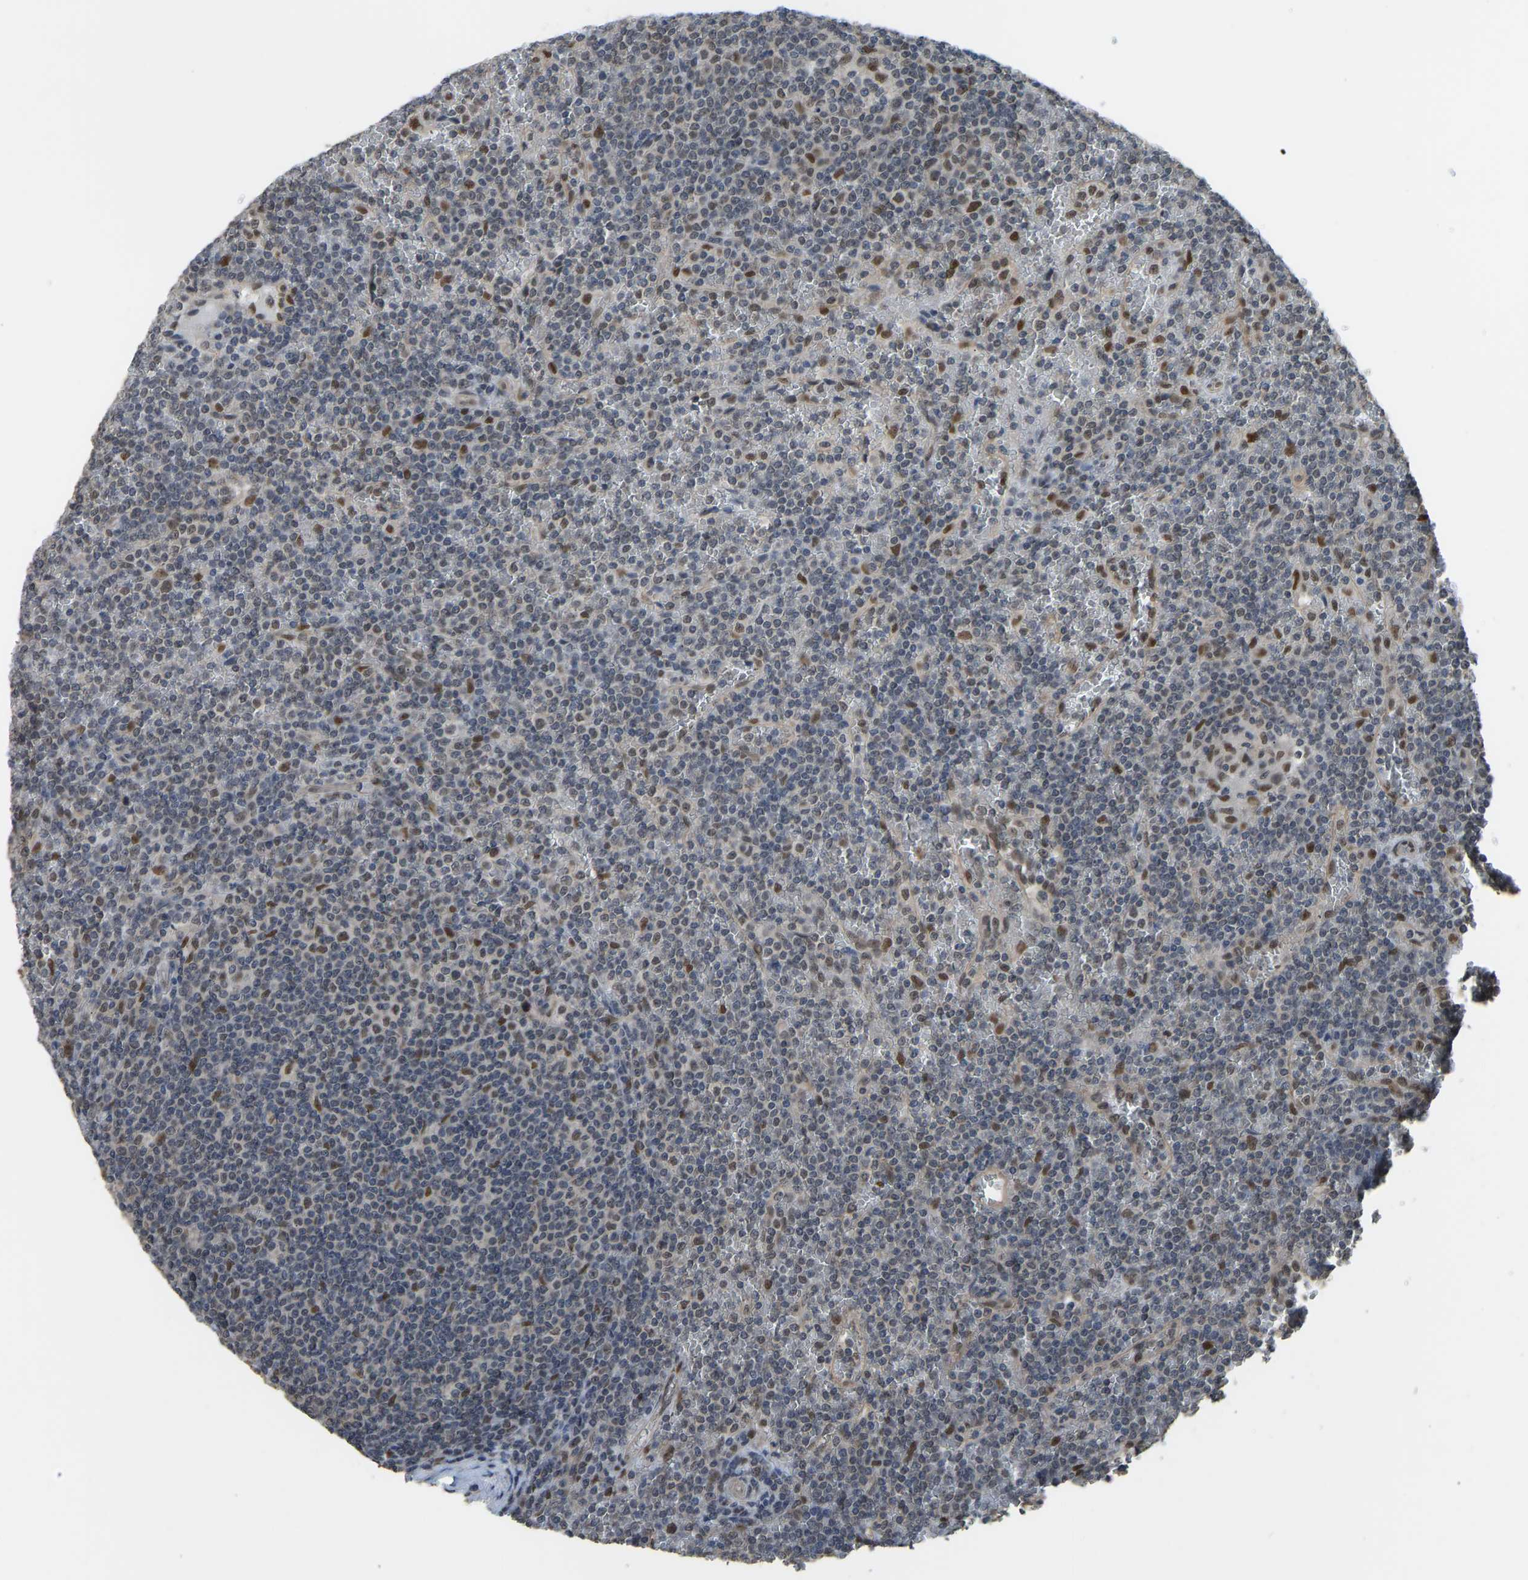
{"staining": {"intensity": "moderate", "quantity": "<25%", "location": "nuclear"}, "tissue": "lymphoma", "cell_type": "Tumor cells", "image_type": "cancer", "snomed": [{"axis": "morphology", "description": "Malignant lymphoma, non-Hodgkin's type, Low grade"}, {"axis": "topography", "description": "Spleen"}], "caption": "Protein positivity by IHC exhibits moderate nuclear staining in approximately <25% of tumor cells in lymphoma. (DAB = brown stain, brightfield microscopy at high magnification).", "gene": "KPNA6", "patient": {"sex": "female", "age": 19}}